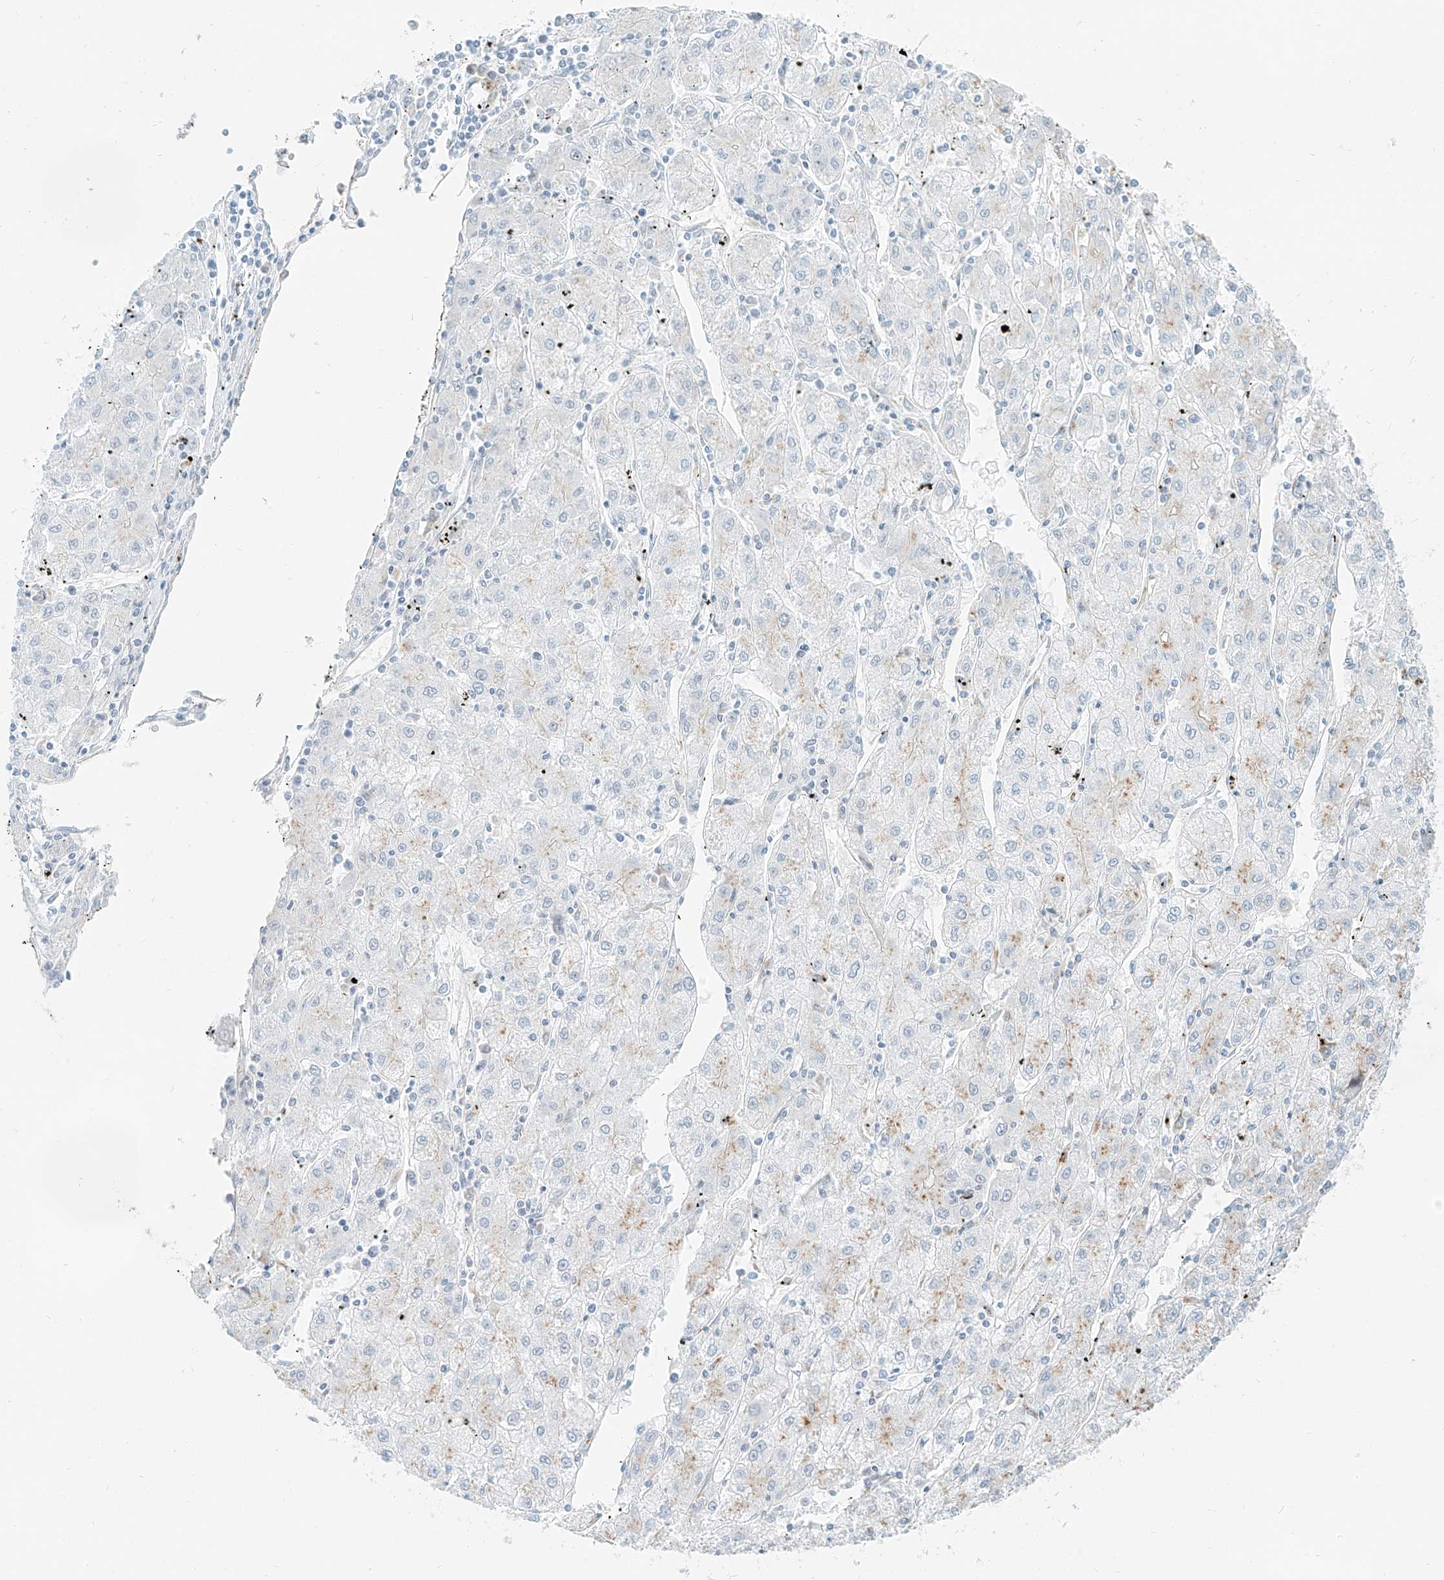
{"staining": {"intensity": "negative", "quantity": "none", "location": "none"}, "tissue": "liver cancer", "cell_type": "Tumor cells", "image_type": "cancer", "snomed": [{"axis": "morphology", "description": "Carcinoma, Hepatocellular, NOS"}, {"axis": "topography", "description": "Liver"}], "caption": "An image of human liver cancer (hepatocellular carcinoma) is negative for staining in tumor cells.", "gene": "SLC35F6", "patient": {"sex": "male", "age": 72}}